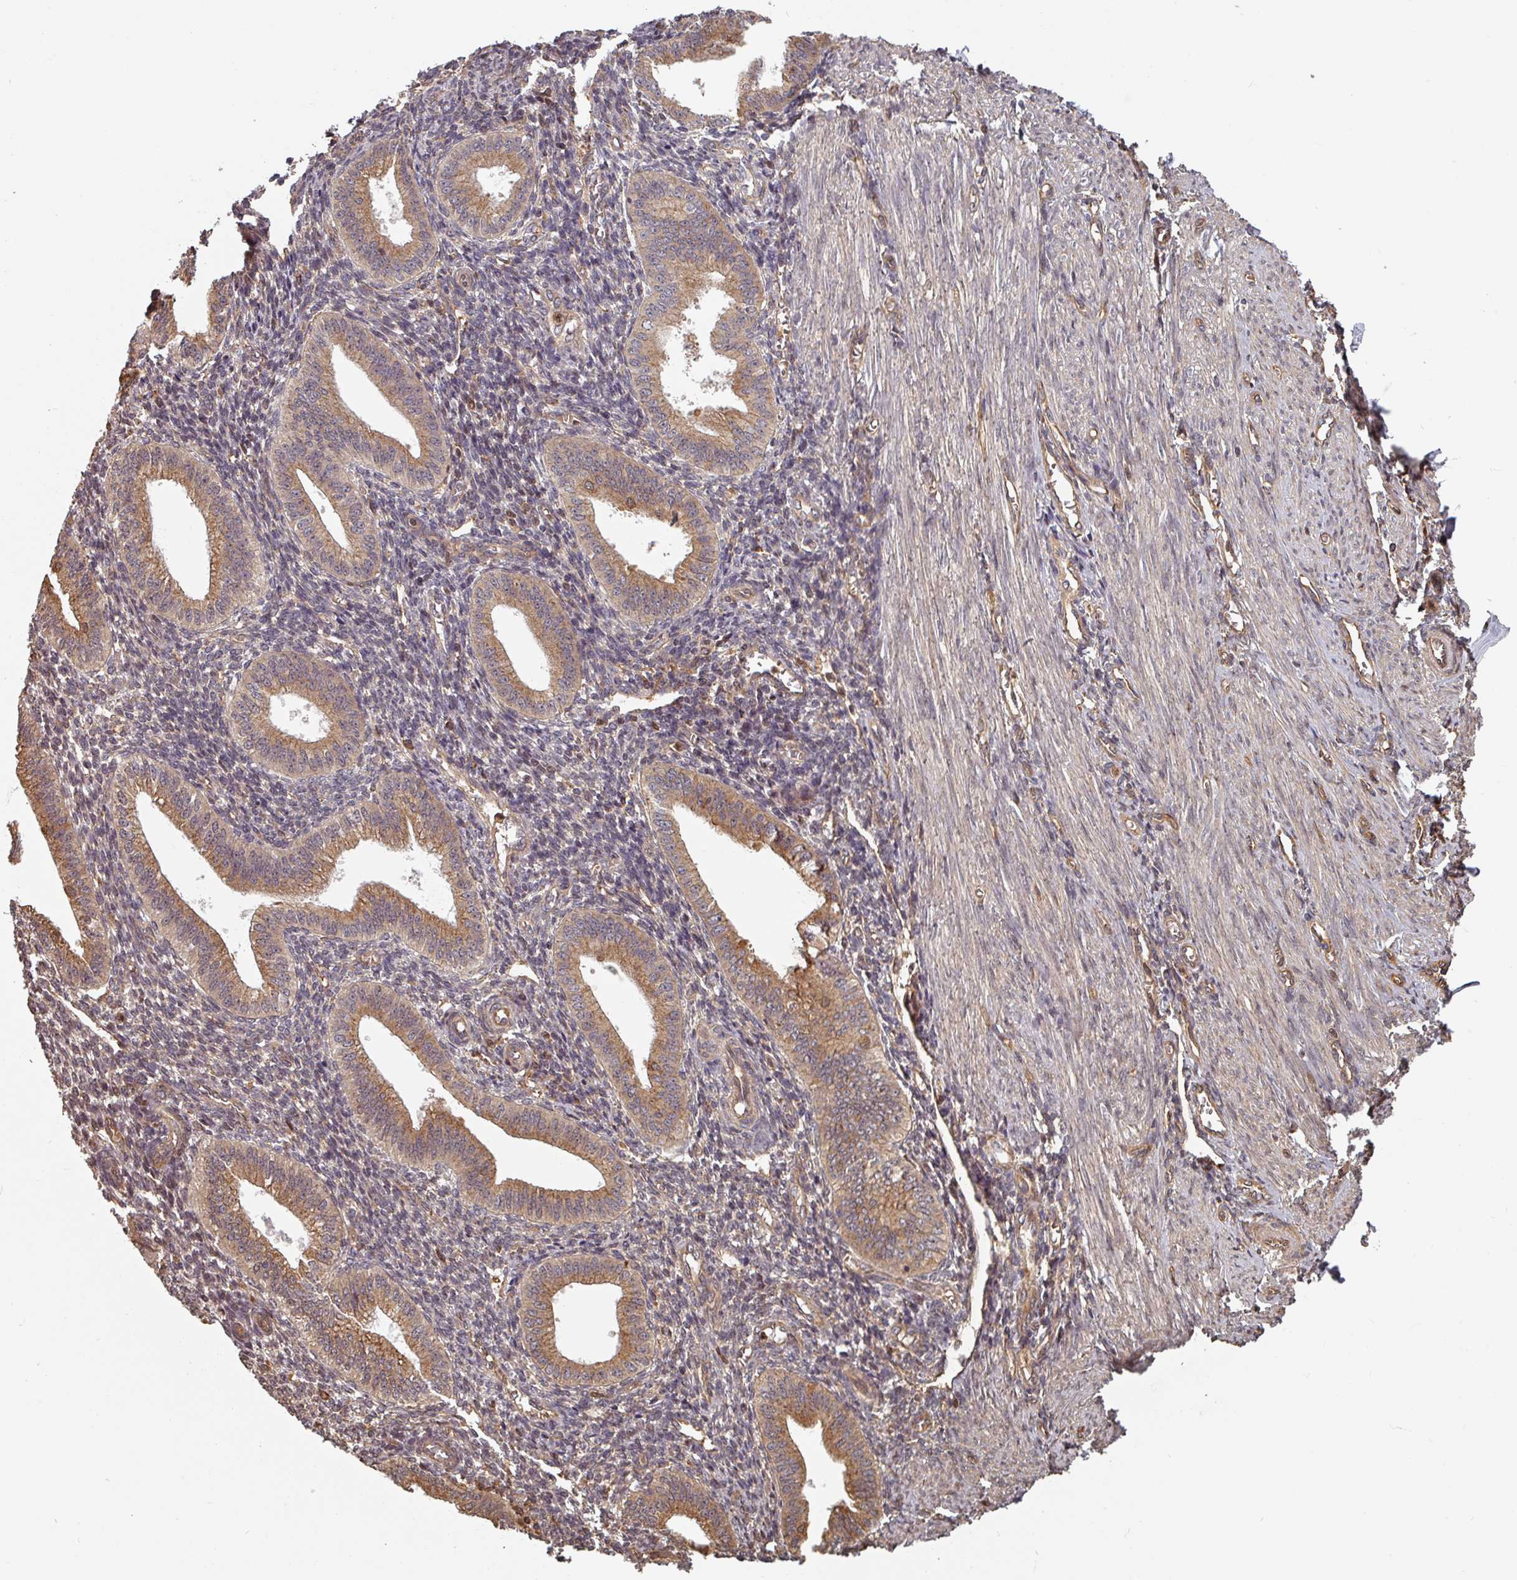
{"staining": {"intensity": "negative", "quantity": "none", "location": "none"}, "tissue": "endometrium", "cell_type": "Cells in endometrial stroma", "image_type": "normal", "snomed": [{"axis": "morphology", "description": "Normal tissue, NOS"}, {"axis": "topography", "description": "Endometrium"}], "caption": "A high-resolution micrograph shows IHC staining of normal endometrium, which displays no significant expression in cells in endometrial stroma. (Immunohistochemistry, brightfield microscopy, high magnification).", "gene": "EID1", "patient": {"sex": "female", "age": 34}}